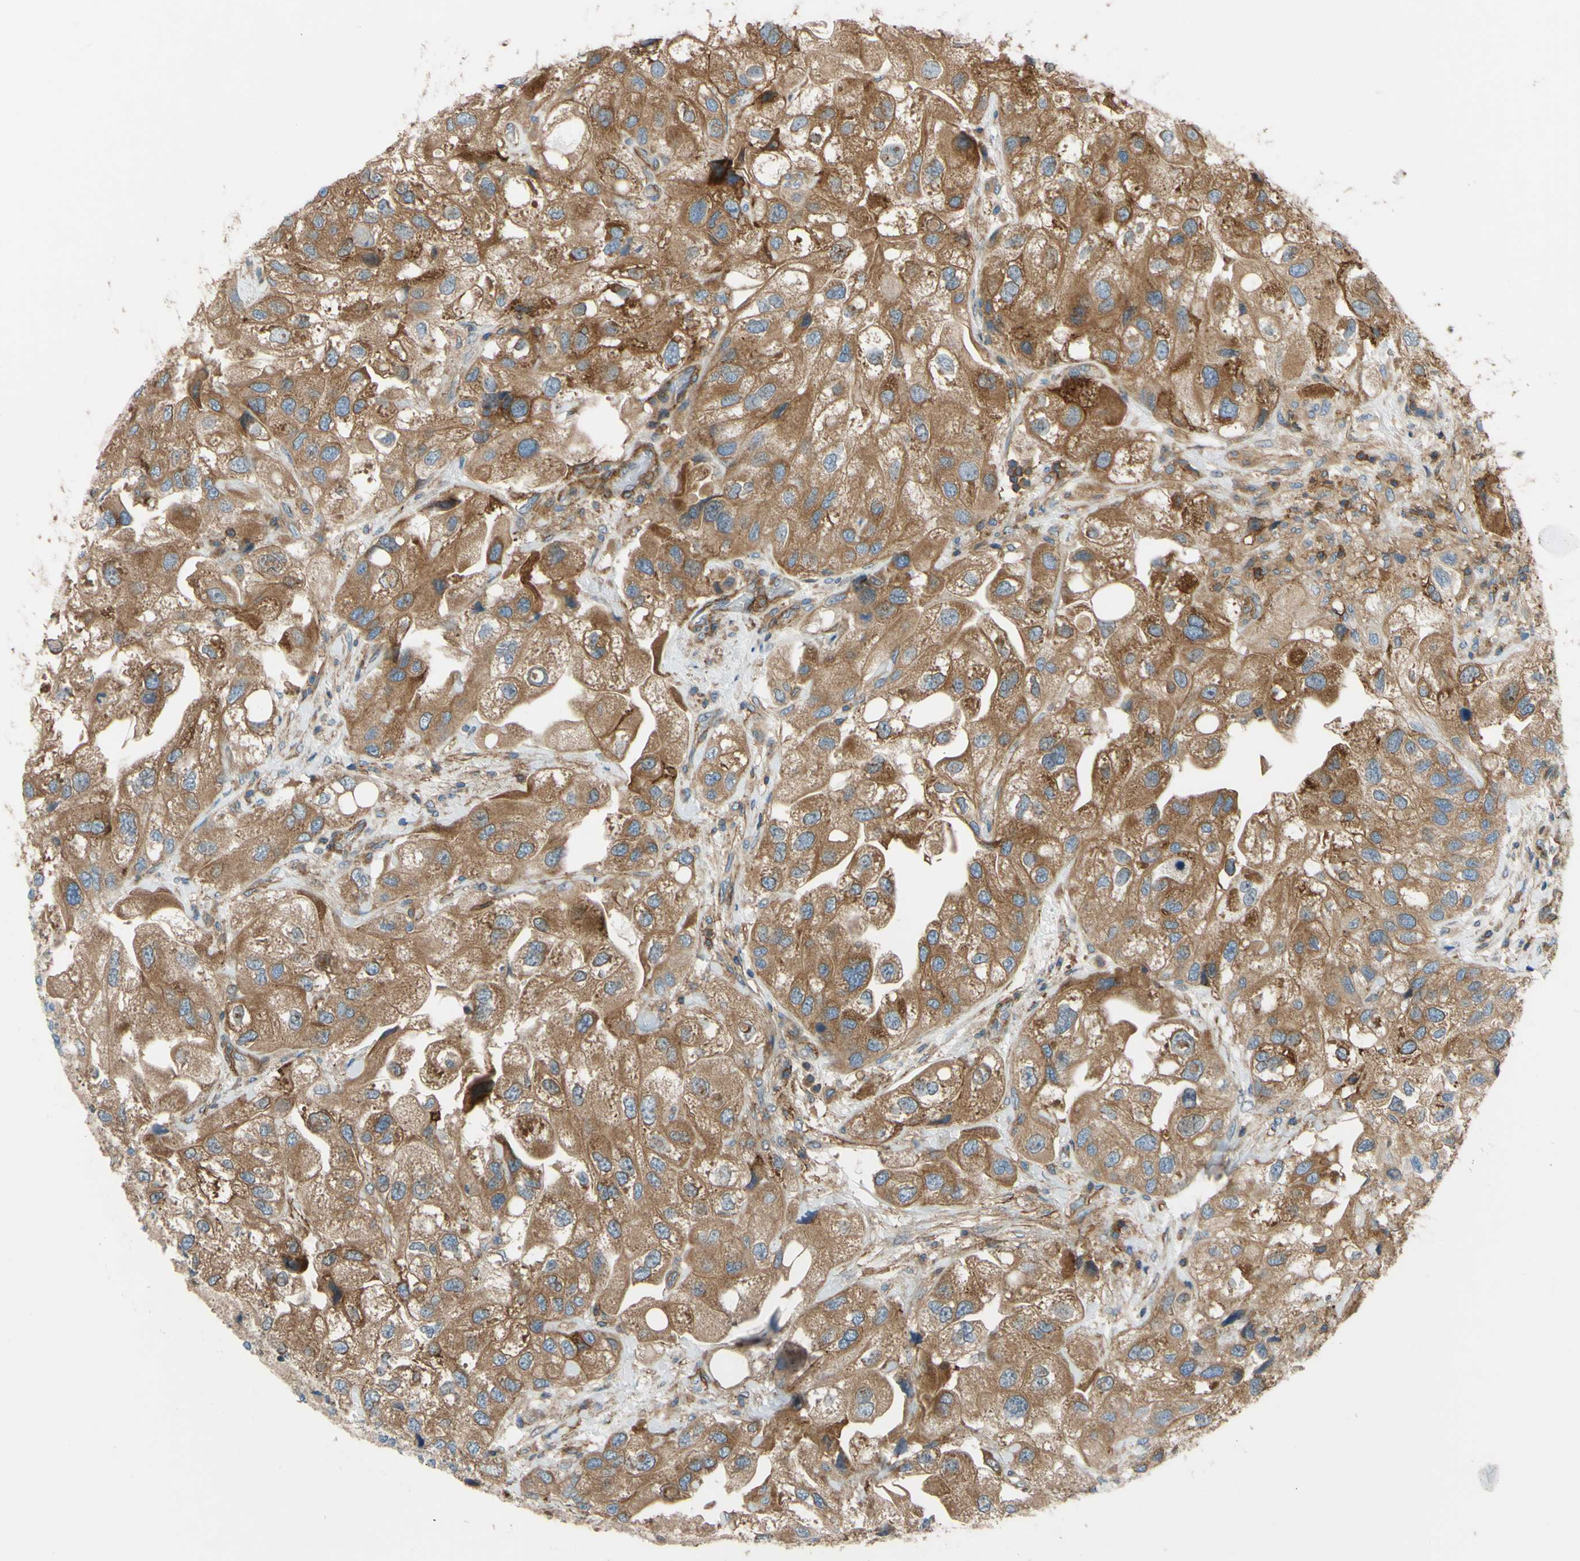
{"staining": {"intensity": "moderate", "quantity": ">75%", "location": "cytoplasmic/membranous"}, "tissue": "urothelial cancer", "cell_type": "Tumor cells", "image_type": "cancer", "snomed": [{"axis": "morphology", "description": "Urothelial carcinoma, High grade"}, {"axis": "topography", "description": "Urinary bladder"}], "caption": "IHC staining of urothelial cancer, which demonstrates medium levels of moderate cytoplasmic/membranous staining in approximately >75% of tumor cells indicating moderate cytoplasmic/membranous protein expression. The staining was performed using DAB (brown) for protein detection and nuclei were counterstained in hematoxylin (blue).", "gene": "POR", "patient": {"sex": "female", "age": 64}}